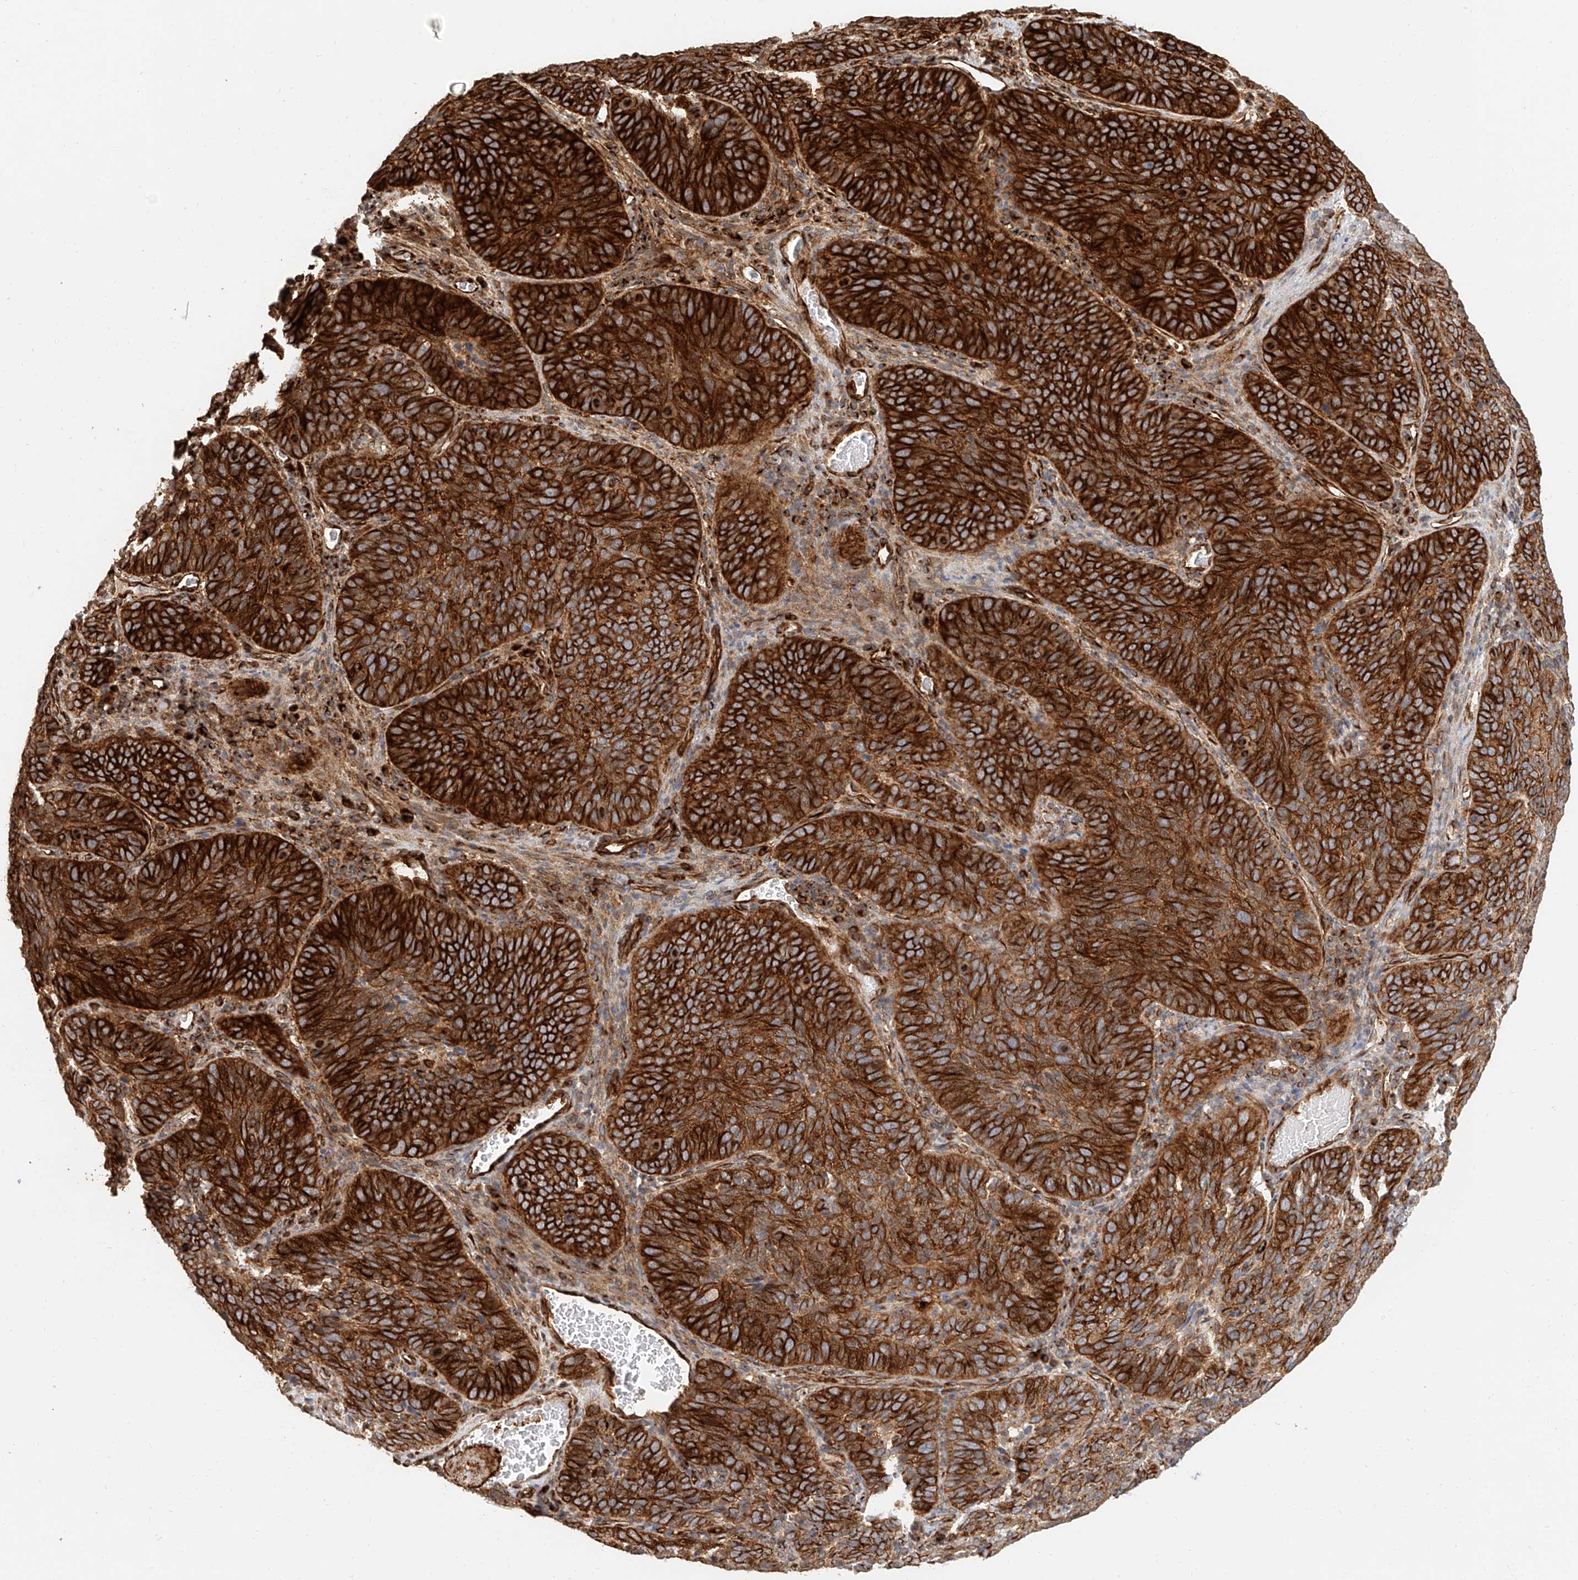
{"staining": {"intensity": "strong", "quantity": ">75%", "location": "cytoplasmic/membranous"}, "tissue": "cervical cancer", "cell_type": "Tumor cells", "image_type": "cancer", "snomed": [{"axis": "morphology", "description": "Squamous cell carcinoma, NOS"}, {"axis": "topography", "description": "Cervix"}], "caption": "Protein analysis of cervical cancer (squamous cell carcinoma) tissue demonstrates strong cytoplasmic/membranous positivity in about >75% of tumor cells.", "gene": "NAP1L1", "patient": {"sex": "female", "age": 60}}